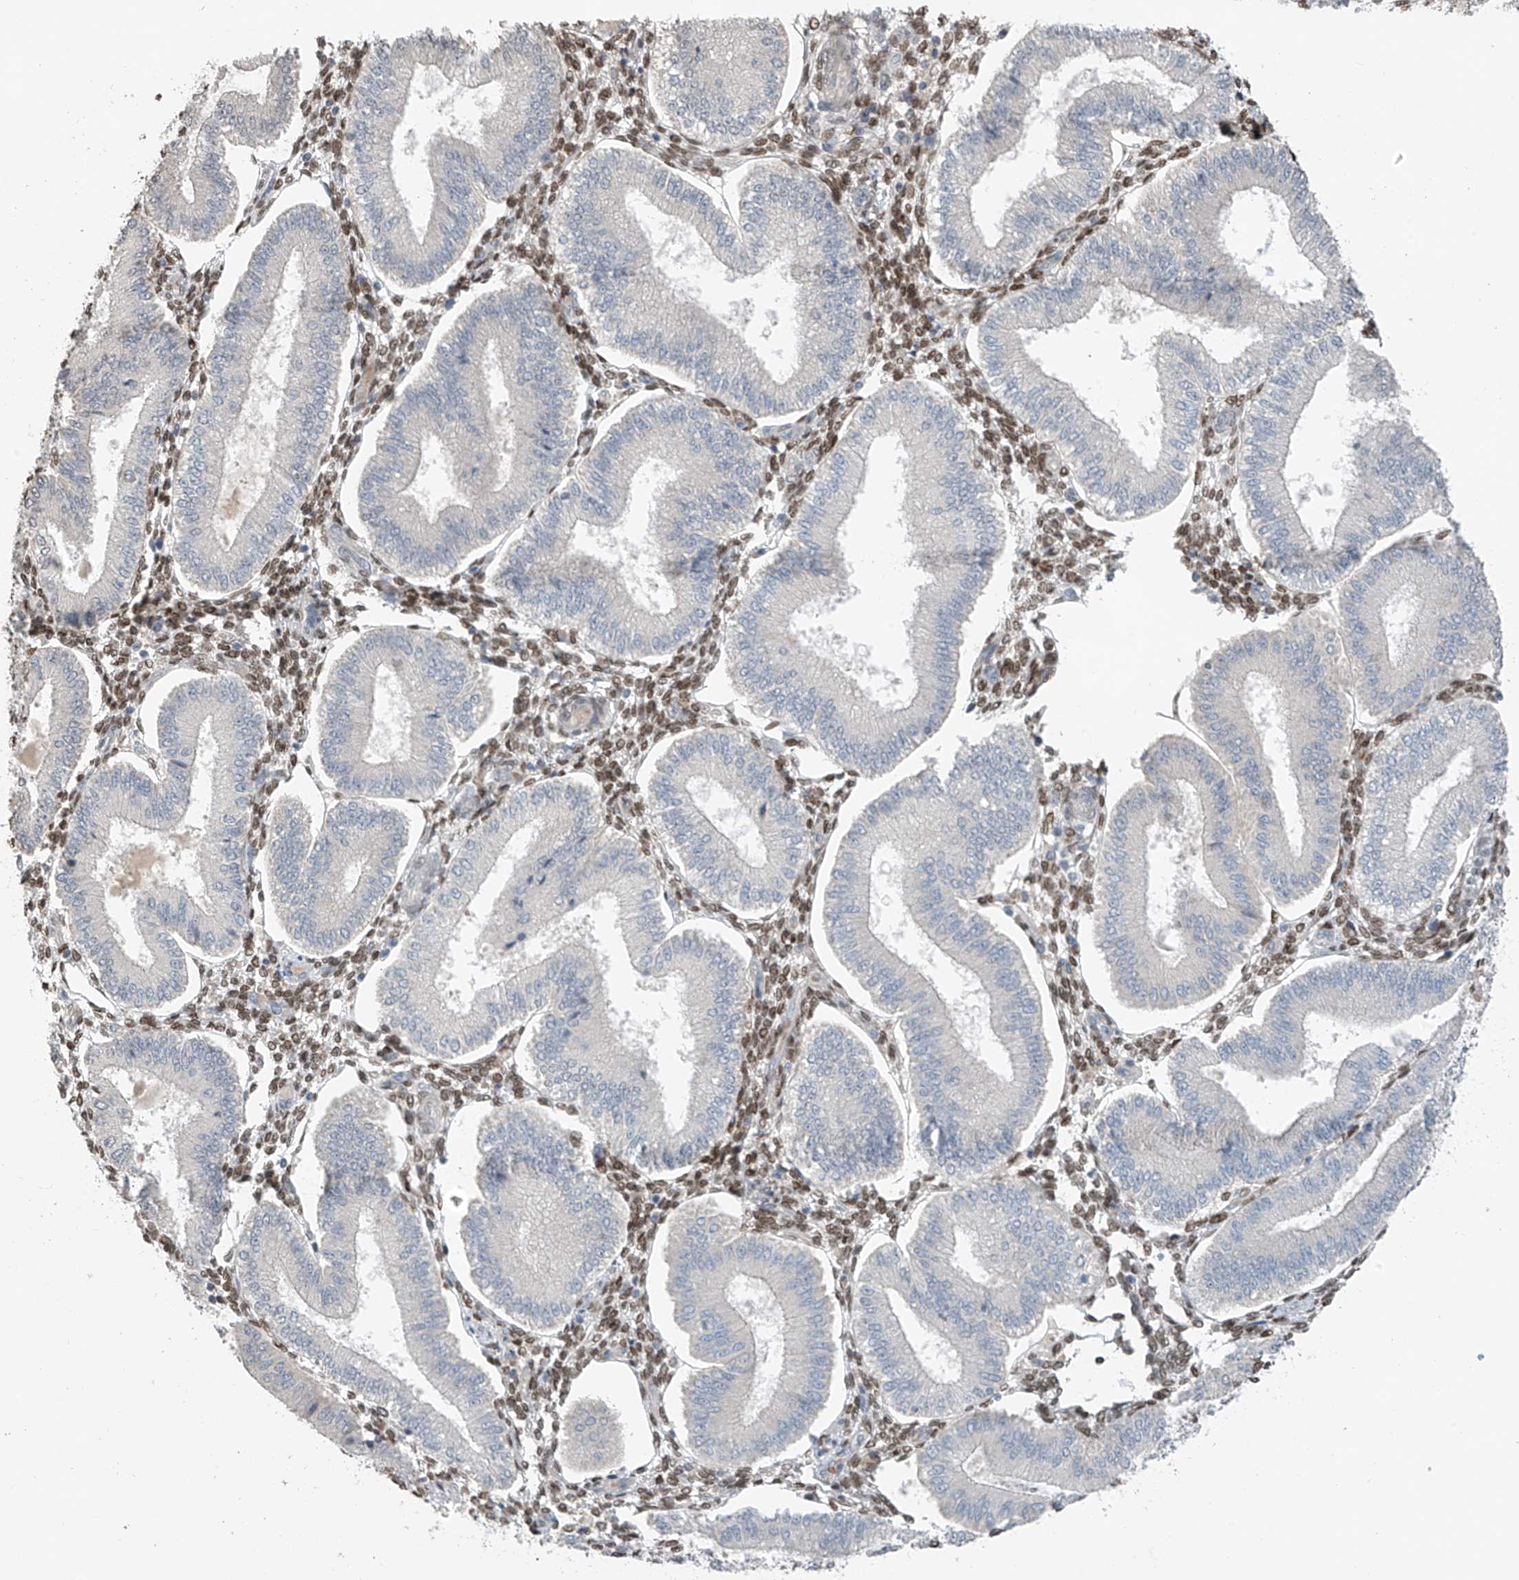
{"staining": {"intensity": "moderate", "quantity": ">75%", "location": "nuclear"}, "tissue": "endometrium", "cell_type": "Cells in endometrial stroma", "image_type": "normal", "snomed": [{"axis": "morphology", "description": "Normal tissue, NOS"}, {"axis": "topography", "description": "Endometrium"}], "caption": "High-magnification brightfield microscopy of normal endometrium stained with DAB (3,3'-diaminobenzidine) (brown) and counterstained with hematoxylin (blue). cells in endometrial stroma exhibit moderate nuclear expression is identified in about>75% of cells.", "gene": "HOXA11", "patient": {"sex": "female", "age": 39}}